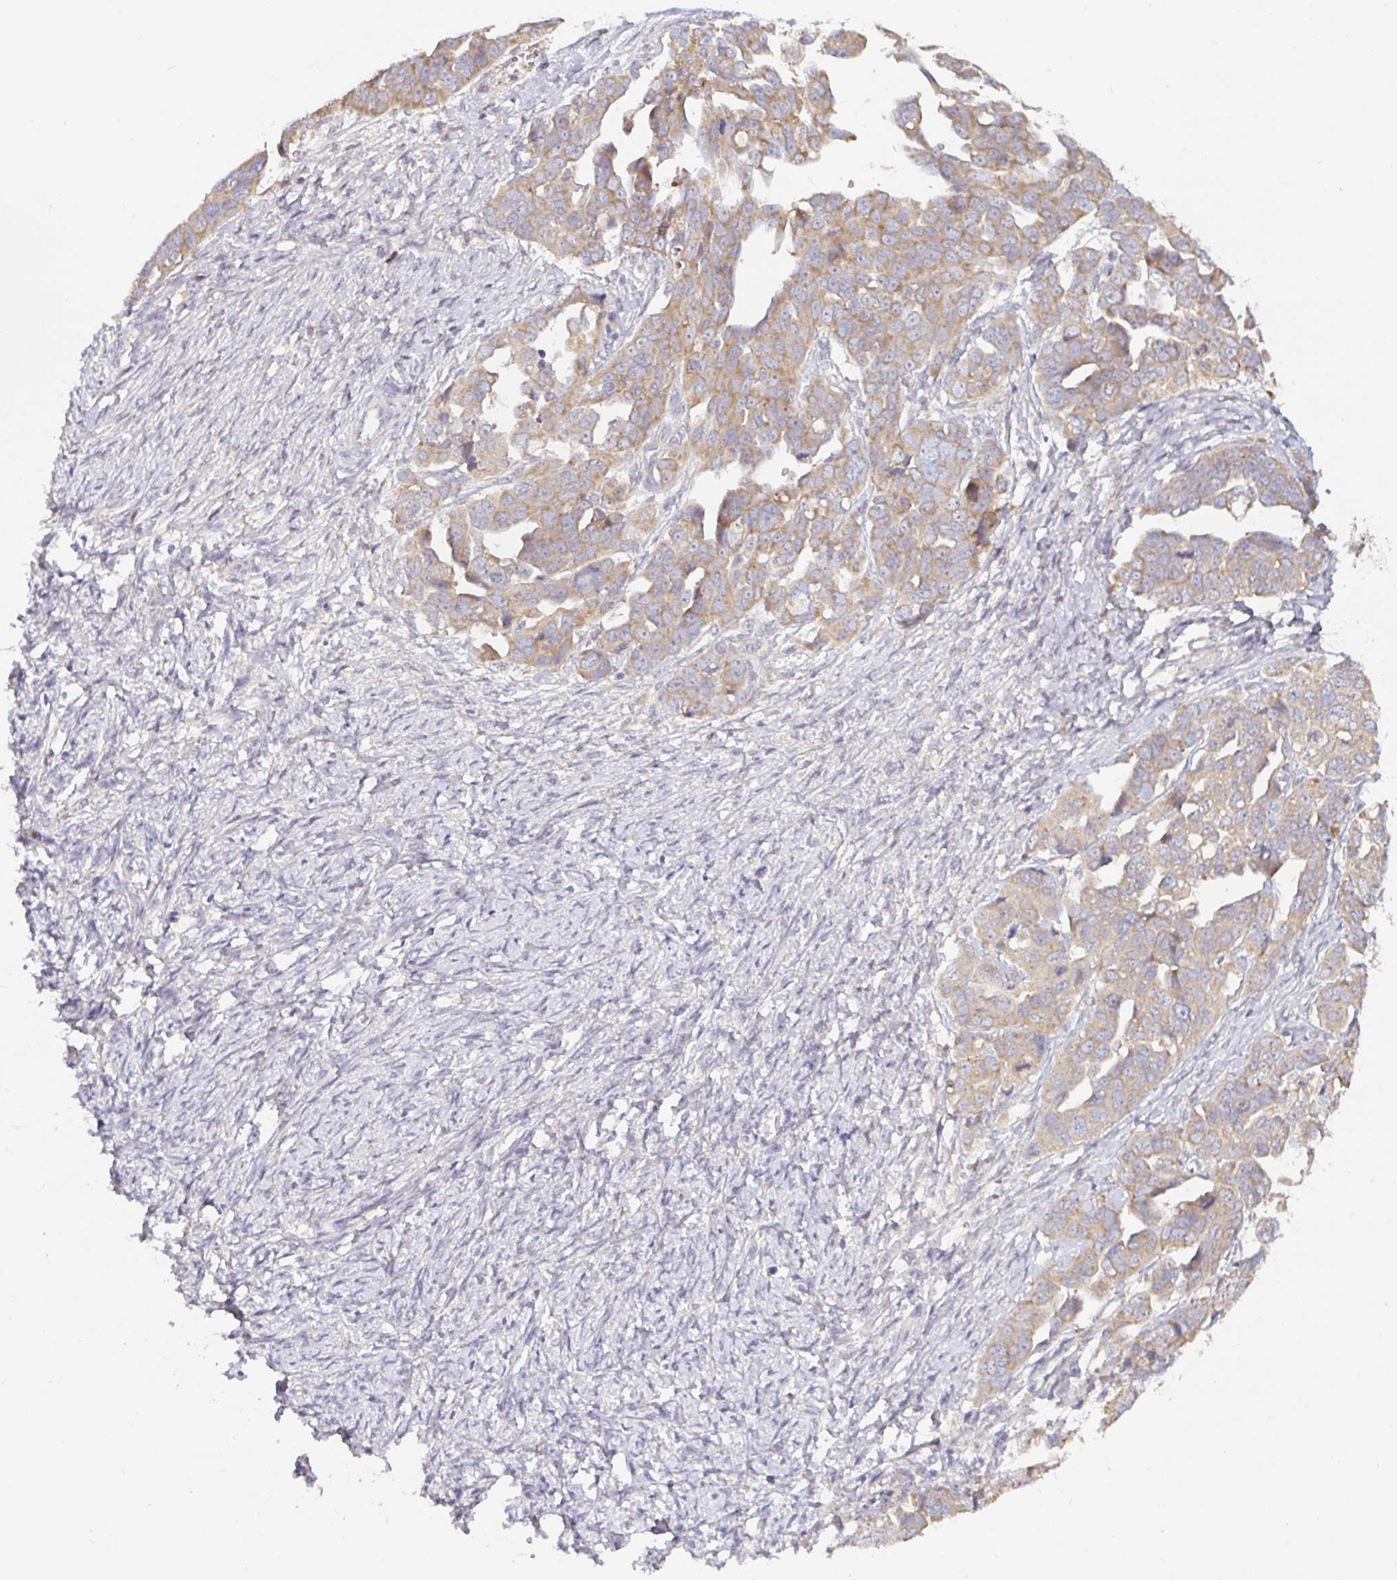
{"staining": {"intensity": "weak", "quantity": ">75%", "location": "cytoplasmic/membranous"}, "tissue": "ovarian cancer", "cell_type": "Tumor cells", "image_type": "cancer", "snomed": [{"axis": "morphology", "description": "Cystadenocarcinoma, serous, NOS"}, {"axis": "topography", "description": "Ovary"}], "caption": "Immunohistochemical staining of human ovarian serous cystadenocarcinoma shows low levels of weak cytoplasmic/membranous protein expression in approximately >75% of tumor cells.", "gene": "LARP1", "patient": {"sex": "female", "age": 59}}